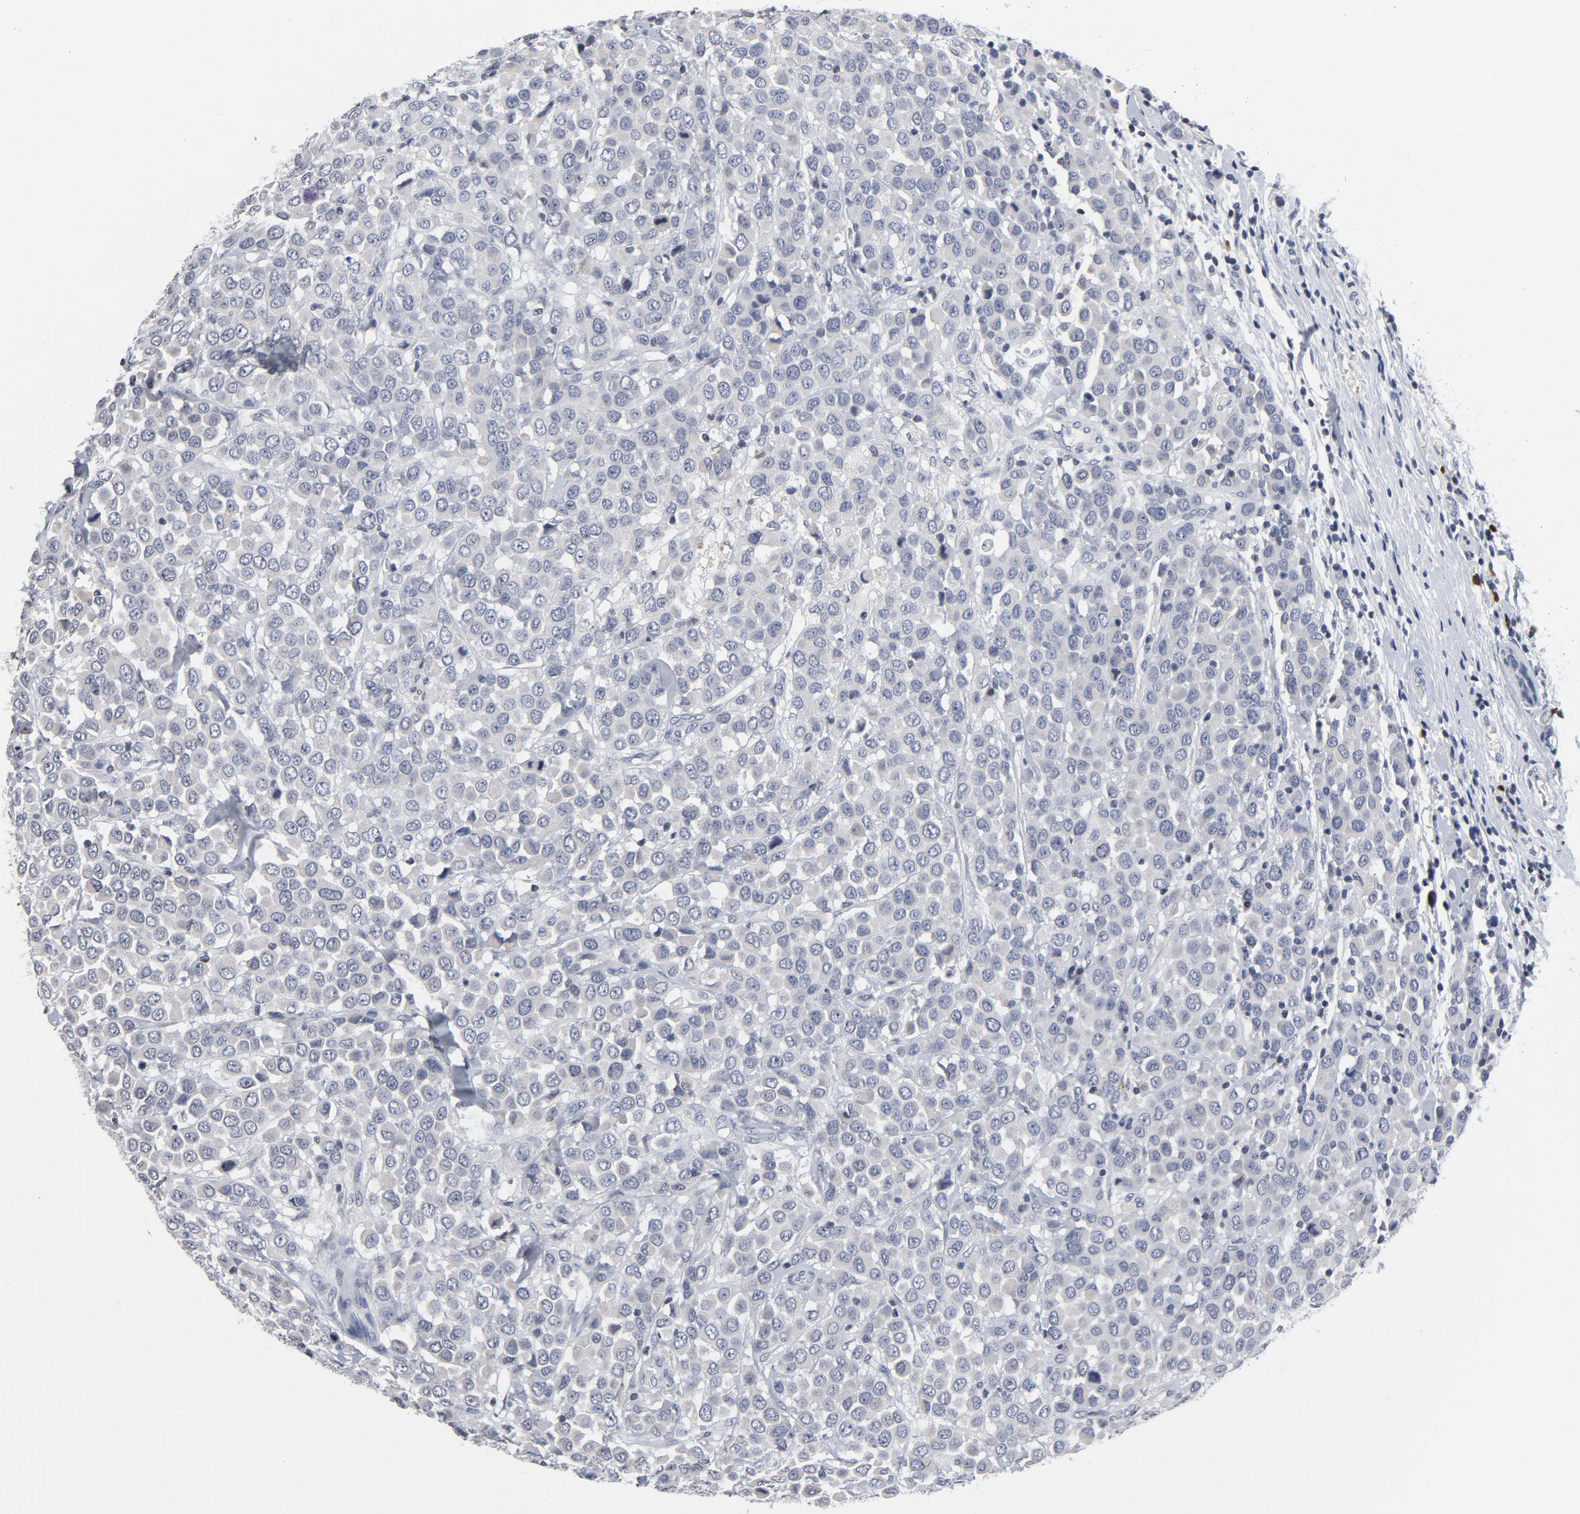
{"staining": {"intensity": "negative", "quantity": "none", "location": "none"}, "tissue": "breast cancer", "cell_type": "Tumor cells", "image_type": "cancer", "snomed": [{"axis": "morphology", "description": "Duct carcinoma"}, {"axis": "topography", "description": "Breast"}], "caption": "The IHC micrograph has no significant expression in tumor cells of breast cancer (infiltrating ductal carcinoma) tissue.", "gene": "TCL1A", "patient": {"sex": "female", "age": 61}}